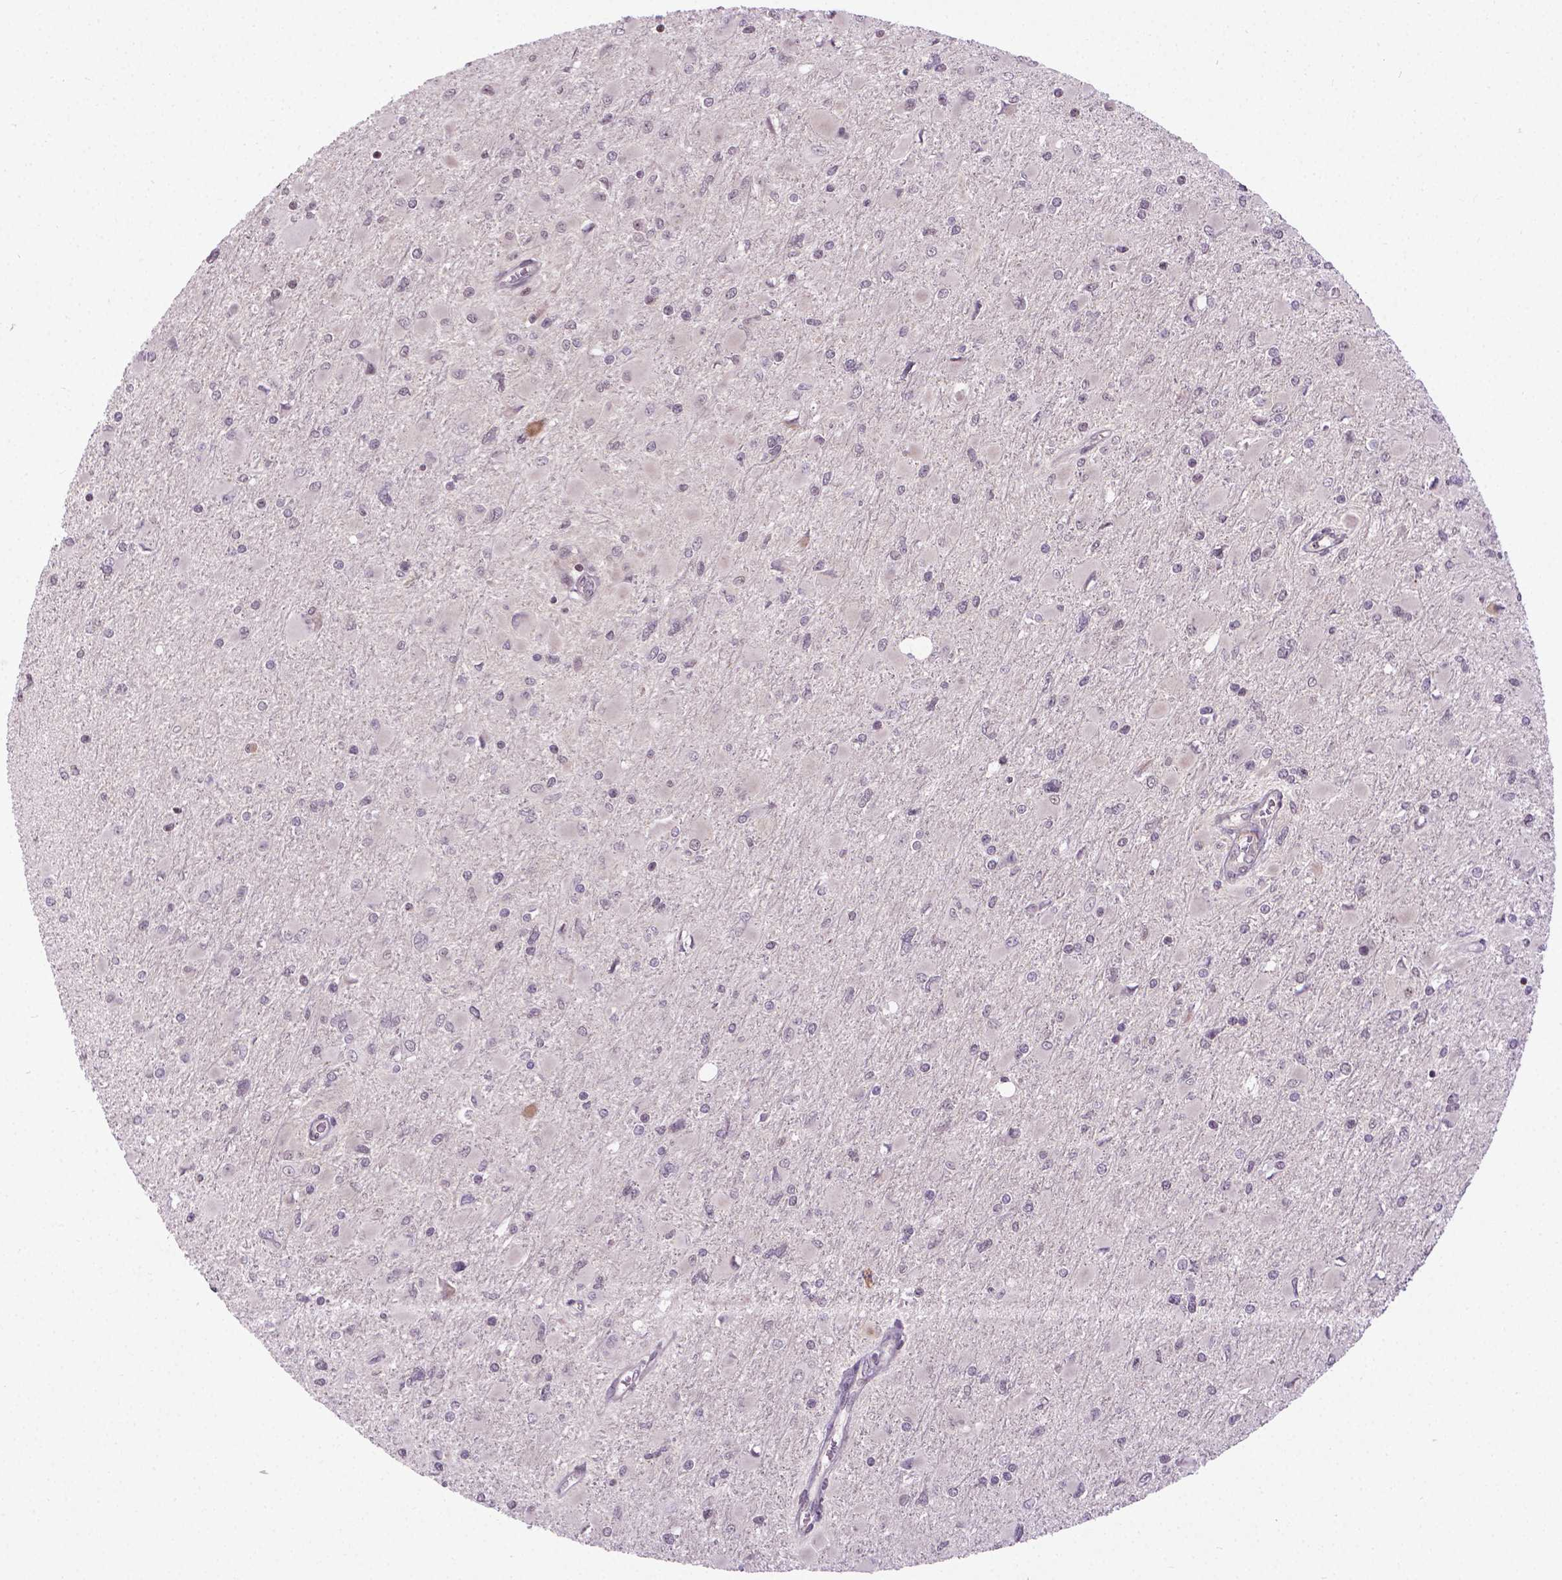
{"staining": {"intensity": "negative", "quantity": "none", "location": "none"}, "tissue": "glioma", "cell_type": "Tumor cells", "image_type": "cancer", "snomed": [{"axis": "morphology", "description": "Glioma, malignant, High grade"}, {"axis": "topography", "description": "Cerebral cortex"}], "caption": "This is an immunohistochemistry (IHC) image of glioma. There is no positivity in tumor cells.", "gene": "ANKRD54", "patient": {"sex": "female", "age": 36}}